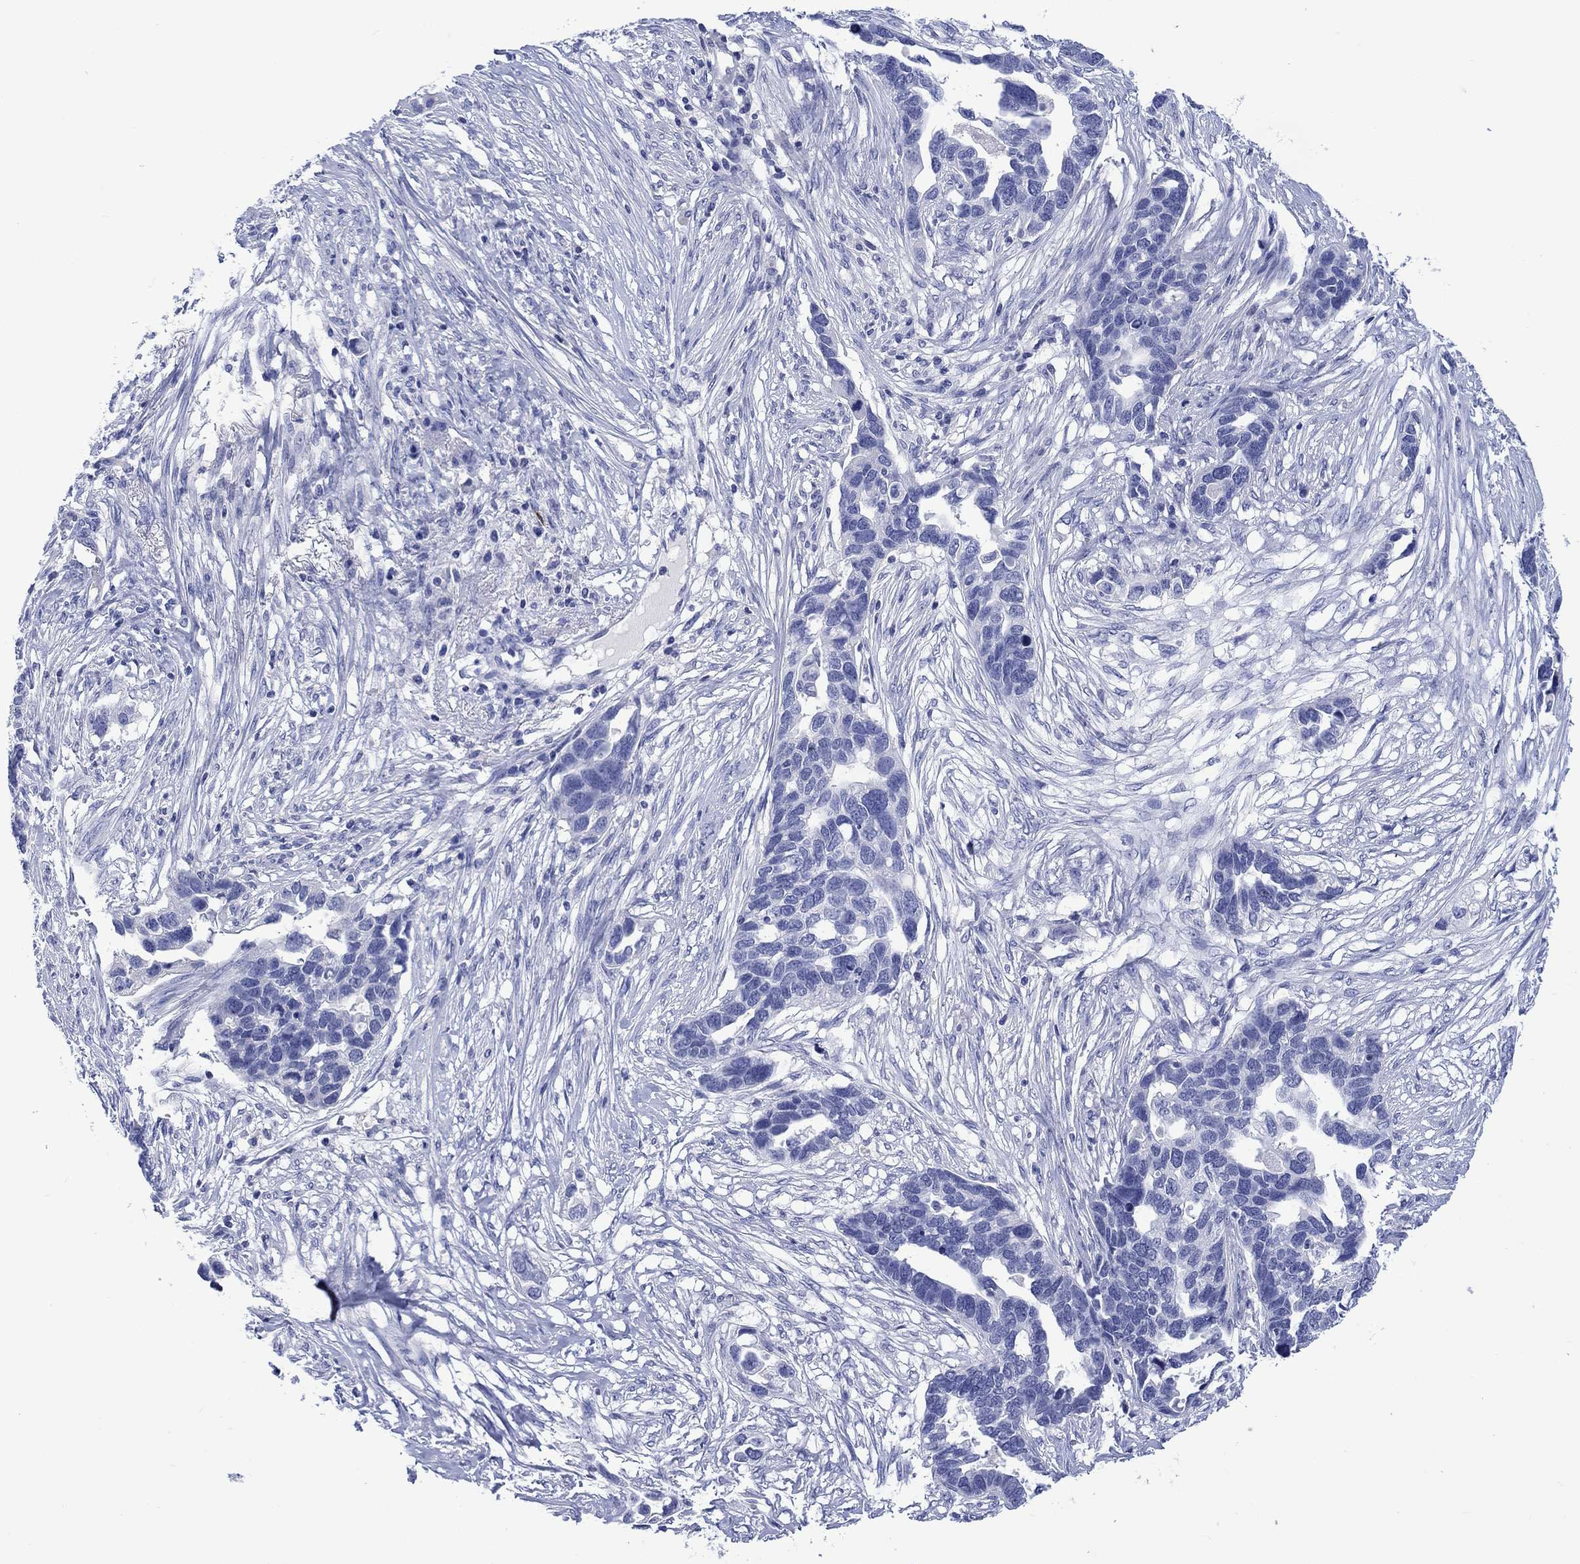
{"staining": {"intensity": "negative", "quantity": "none", "location": "none"}, "tissue": "ovarian cancer", "cell_type": "Tumor cells", "image_type": "cancer", "snomed": [{"axis": "morphology", "description": "Cystadenocarcinoma, serous, NOS"}, {"axis": "topography", "description": "Ovary"}], "caption": "A high-resolution image shows immunohistochemistry staining of ovarian serous cystadenocarcinoma, which shows no significant positivity in tumor cells.", "gene": "CACNG3", "patient": {"sex": "female", "age": 54}}